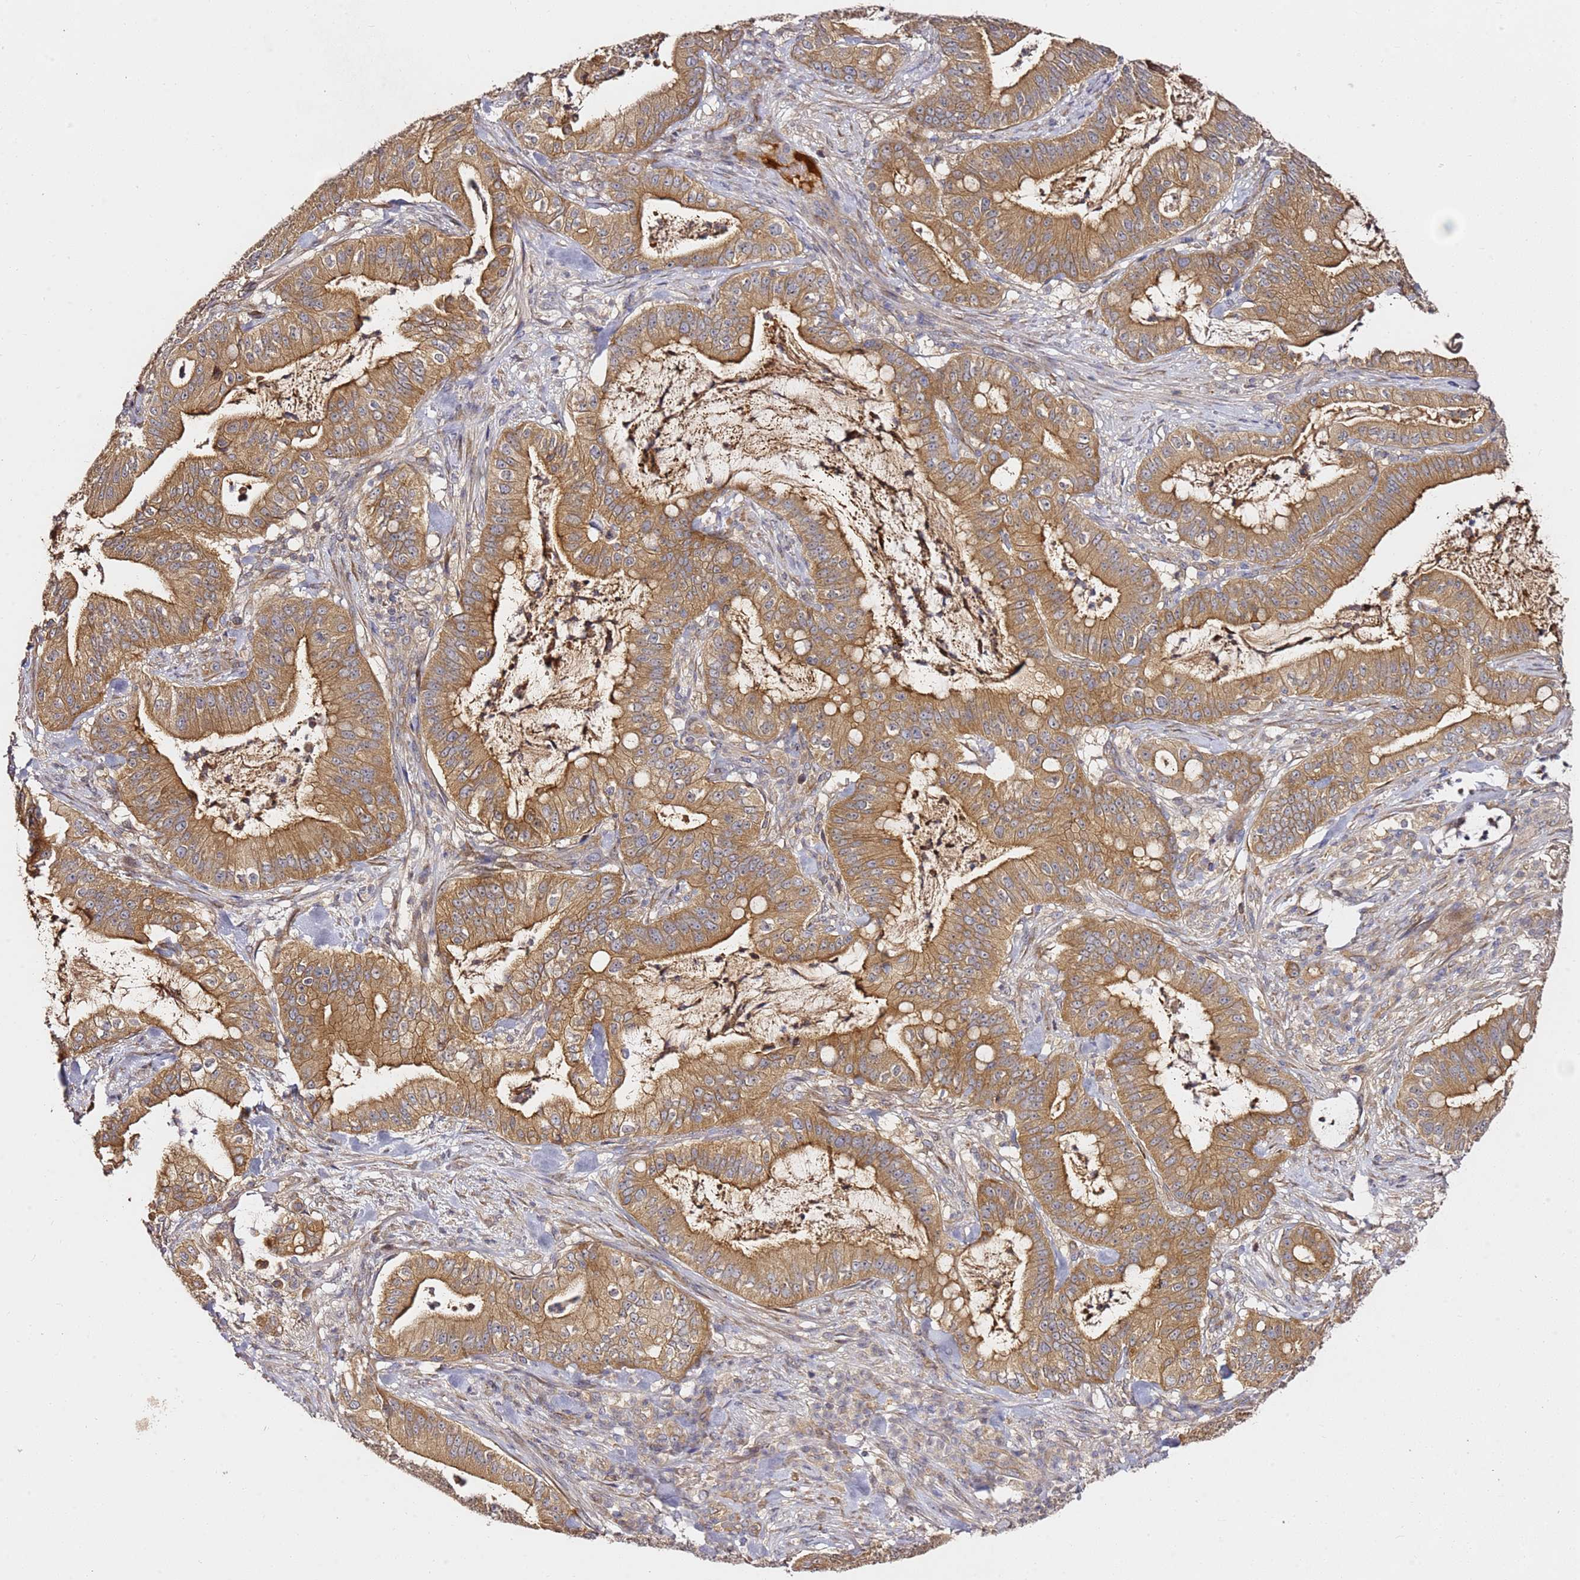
{"staining": {"intensity": "moderate", "quantity": ">75%", "location": "cytoplasmic/membranous"}, "tissue": "pancreatic cancer", "cell_type": "Tumor cells", "image_type": "cancer", "snomed": [{"axis": "morphology", "description": "Adenocarcinoma, NOS"}, {"axis": "topography", "description": "Pancreas"}], "caption": "Tumor cells exhibit moderate cytoplasmic/membranous staining in approximately >75% of cells in adenocarcinoma (pancreatic).", "gene": "OSBPL2", "patient": {"sex": "male", "age": 71}}